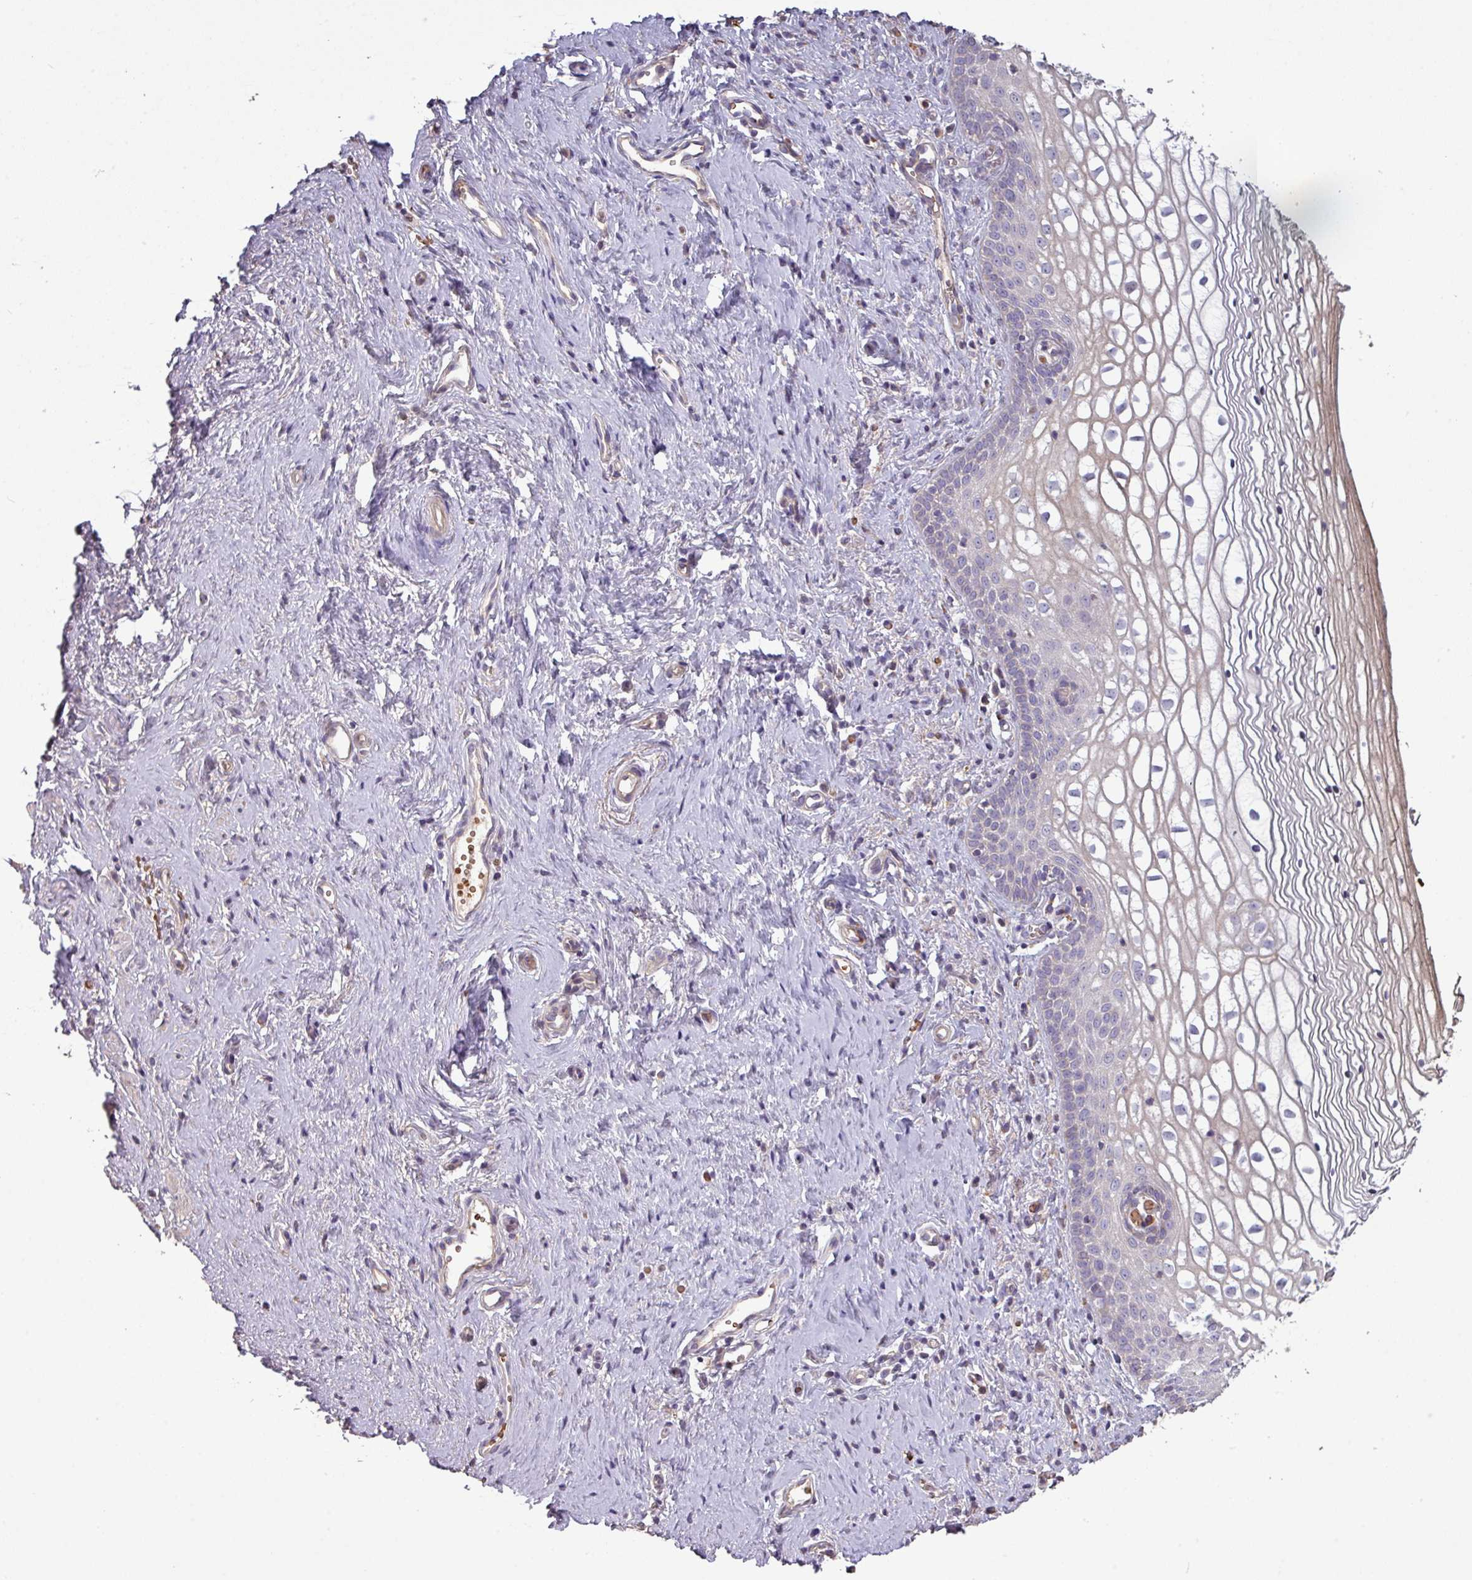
{"staining": {"intensity": "weak", "quantity": "<25%", "location": "cytoplasmic/membranous"}, "tissue": "vagina", "cell_type": "Squamous epithelial cells", "image_type": "normal", "snomed": [{"axis": "morphology", "description": "Normal tissue, NOS"}, {"axis": "topography", "description": "Vagina"}], "caption": "This is an IHC micrograph of benign vagina. There is no positivity in squamous epithelial cells.", "gene": "NHSL2", "patient": {"sex": "female", "age": 59}}